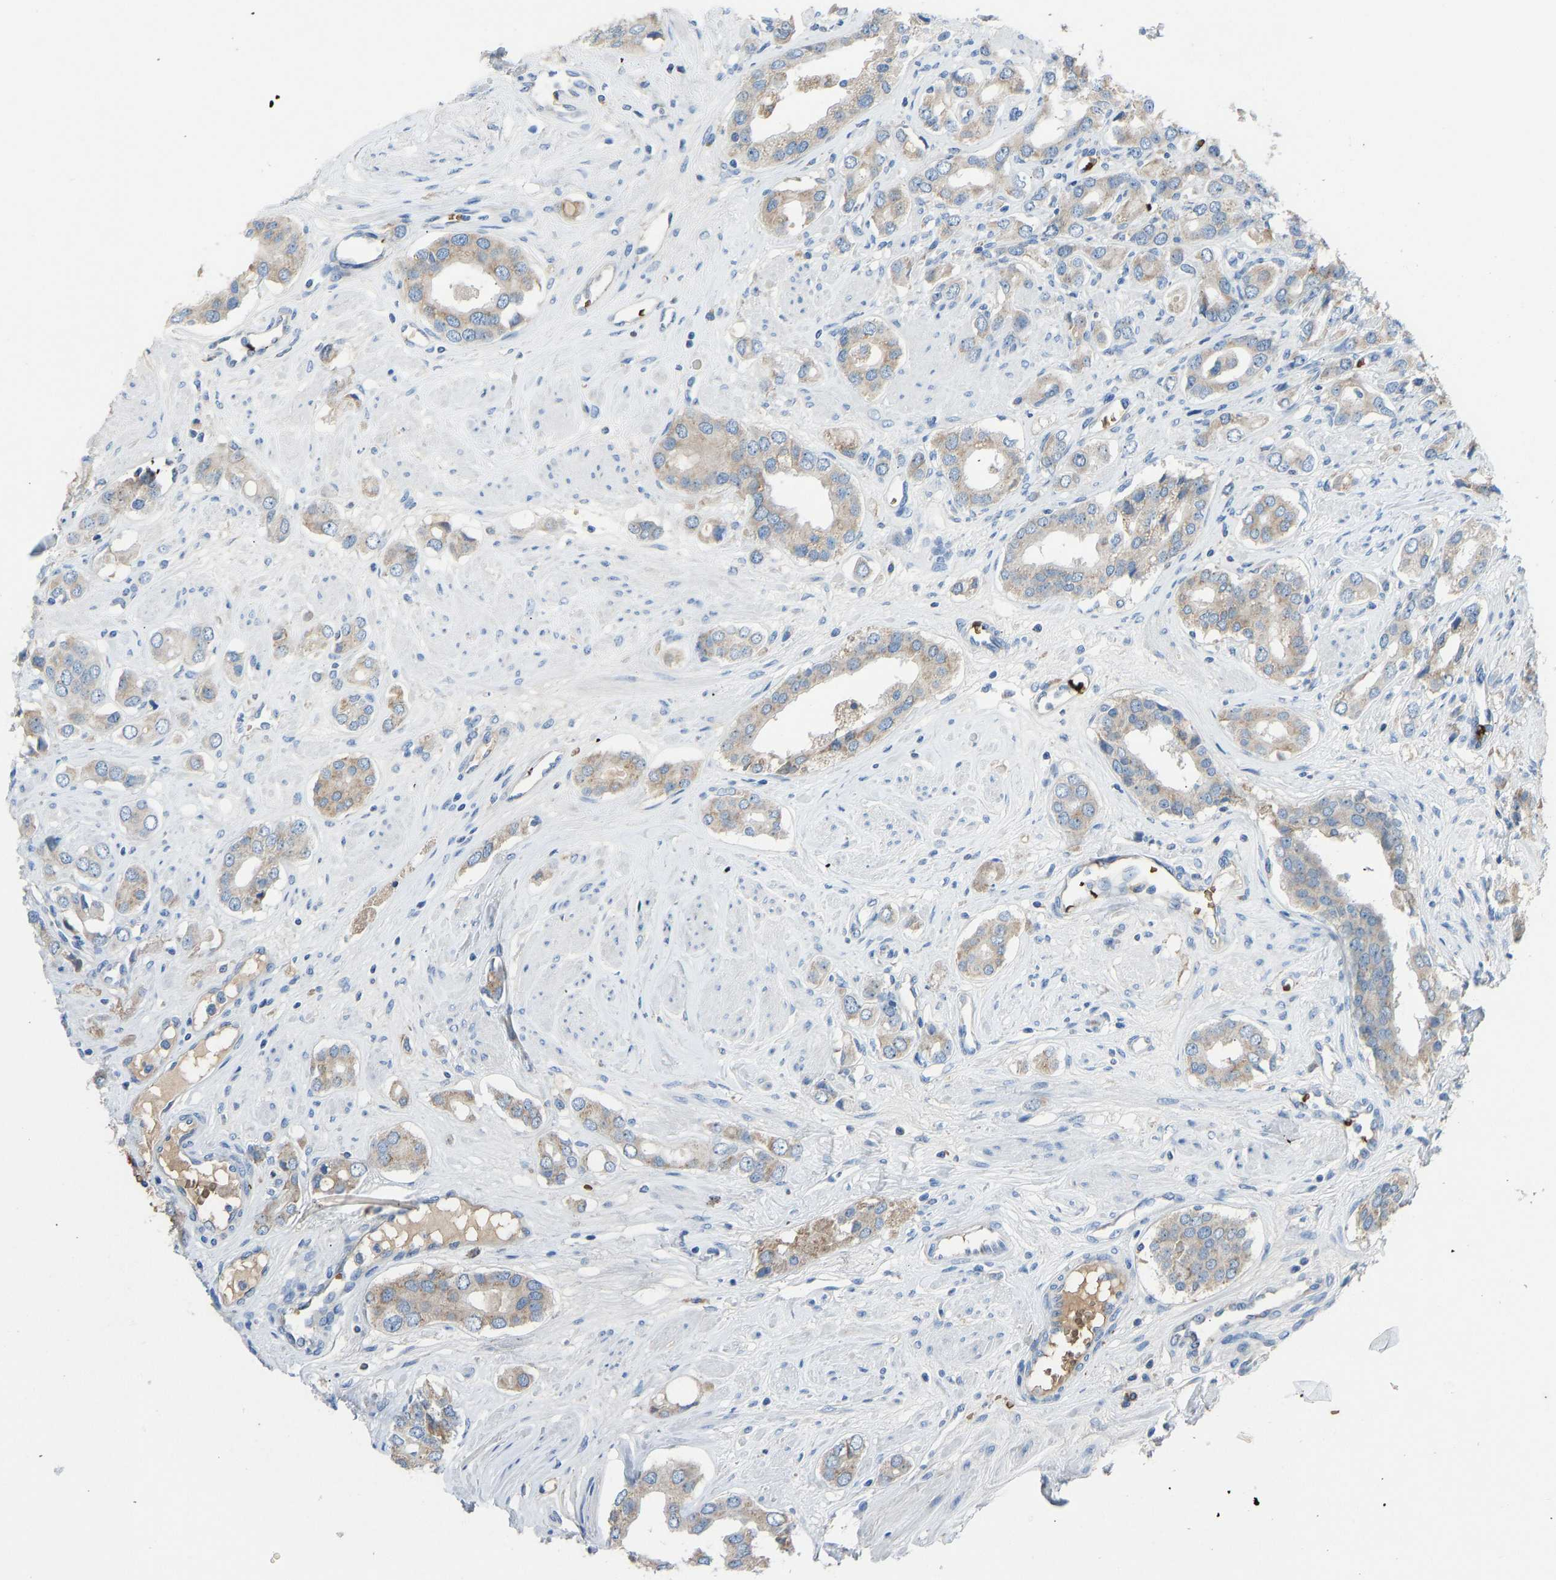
{"staining": {"intensity": "weak", "quantity": ">75%", "location": "cytoplasmic/membranous"}, "tissue": "prostate cancer", "cell_type": "Tumor cells", "image_type": "cancer", "snomed": [{"axis": "morphology", "description": "Adenocarcinoma, High grade"}, {"axis": "topography", "description": "Prostate"}], "caption": "Protein expression analysis of human high-grade adenocarcinoma (prostate) reveals weak cytoplasmic/membranous expression in approximately >75% of tumor cells. (DAB (3,3'-diaminobenzidine) IHC, brown staining for protein, blue staining for nuclei).", "gene": "PIGS", "patient": {"sex": "male", "age": 52}}